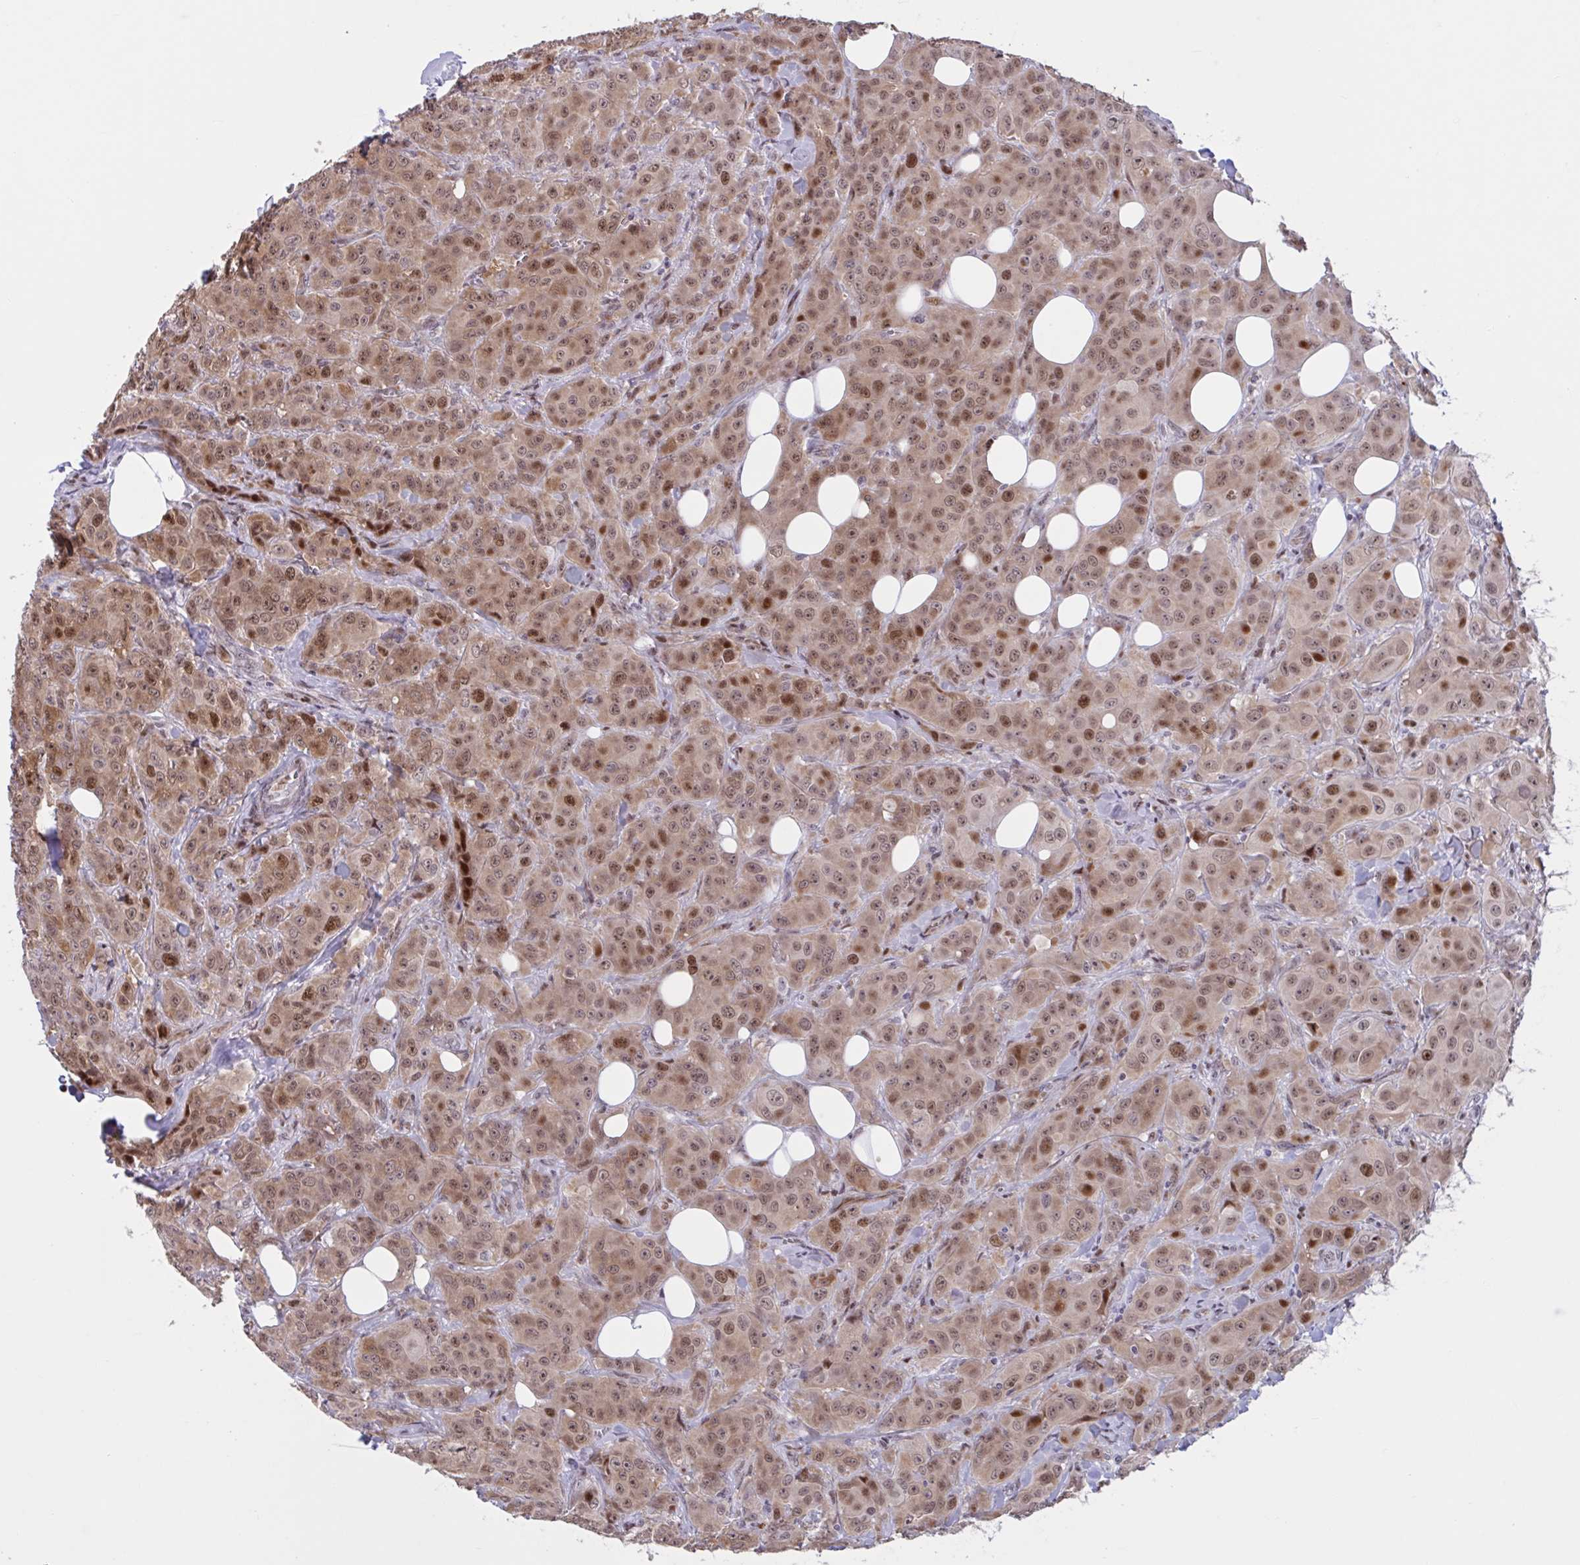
{"staining": {"intensity": "moderate", "quantity": ">75%", "location": "nuclear"}, "tissue": "breast cancer", "cell_type": "Tumor cells", "image_type": "cancer", "snomed": [{"axis": "morphology", "description": "Normal tissue, NOS"}, {"axis": "morphology", "description": "Duct carcinoma"}, {"axis": "topography", "description": "Breast"}], "caption": "High-magnification brightfield microscopy of breast cancer stained with DAB (brown) and counterstained with hematoxylin (blue). tumor cells exhibit moderate nuclear expression is identified in about>75% of cells.", "gene": "RBL1", "patient": {"sex": "female", "age": 43}}